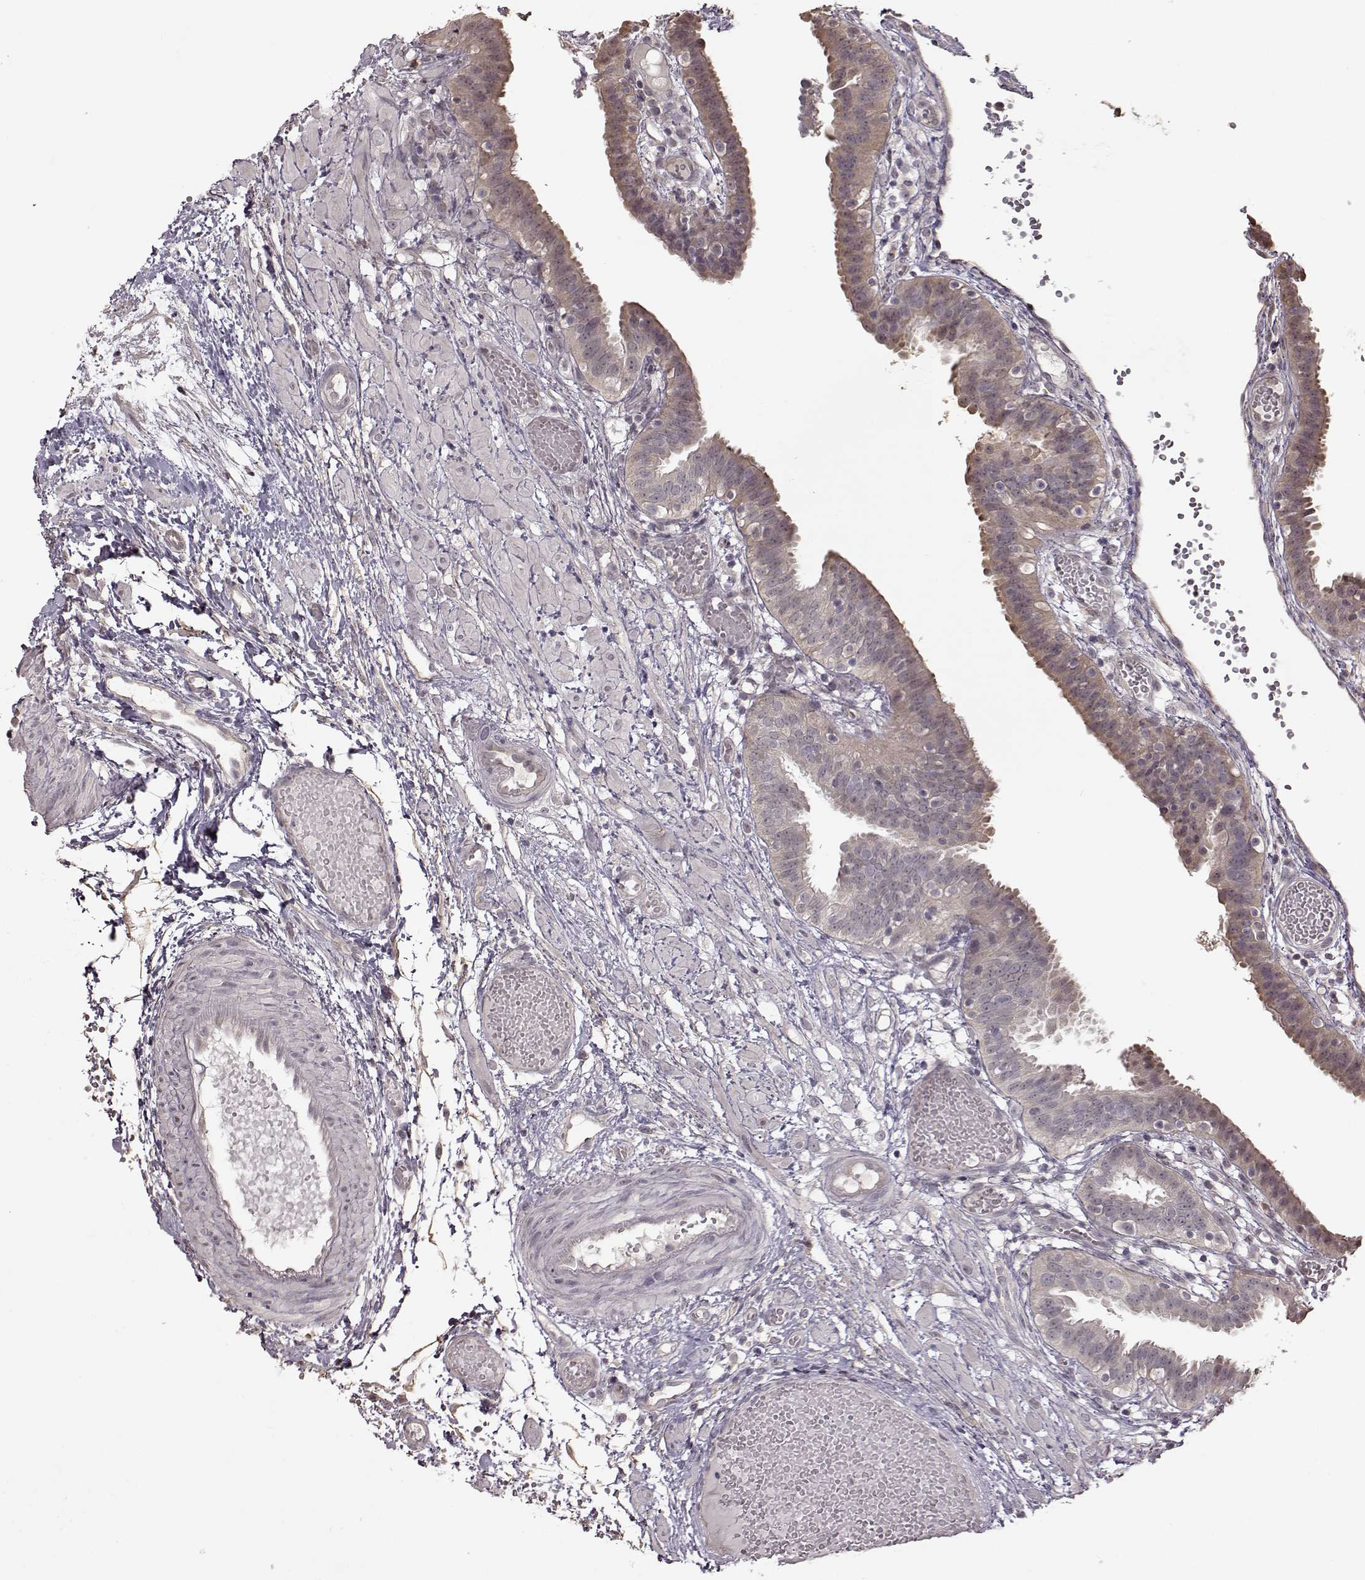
{"staining": {"intensity": "weak", "quantity": ">75%", "location": "cytoplasmic/membranous"}, "tissue": "fallopian tube", "cell_type": "Glandular cells", "image_type": "normal", "snomed": [{"axis": "morphology", "description": "Normal tissue, NOS"}, {"axis": "topography", "description": "Fallopian tube"}], "caption": "The immunohistochemical stain labels weak cytoplasmic/membranous expression in glandular cells of normal fallopian tube. (brown staining indicates protein expression, while blue staining denotes nuclei).", "gene": "CRB1", "patient": {"sex": "female", "age": 37}}